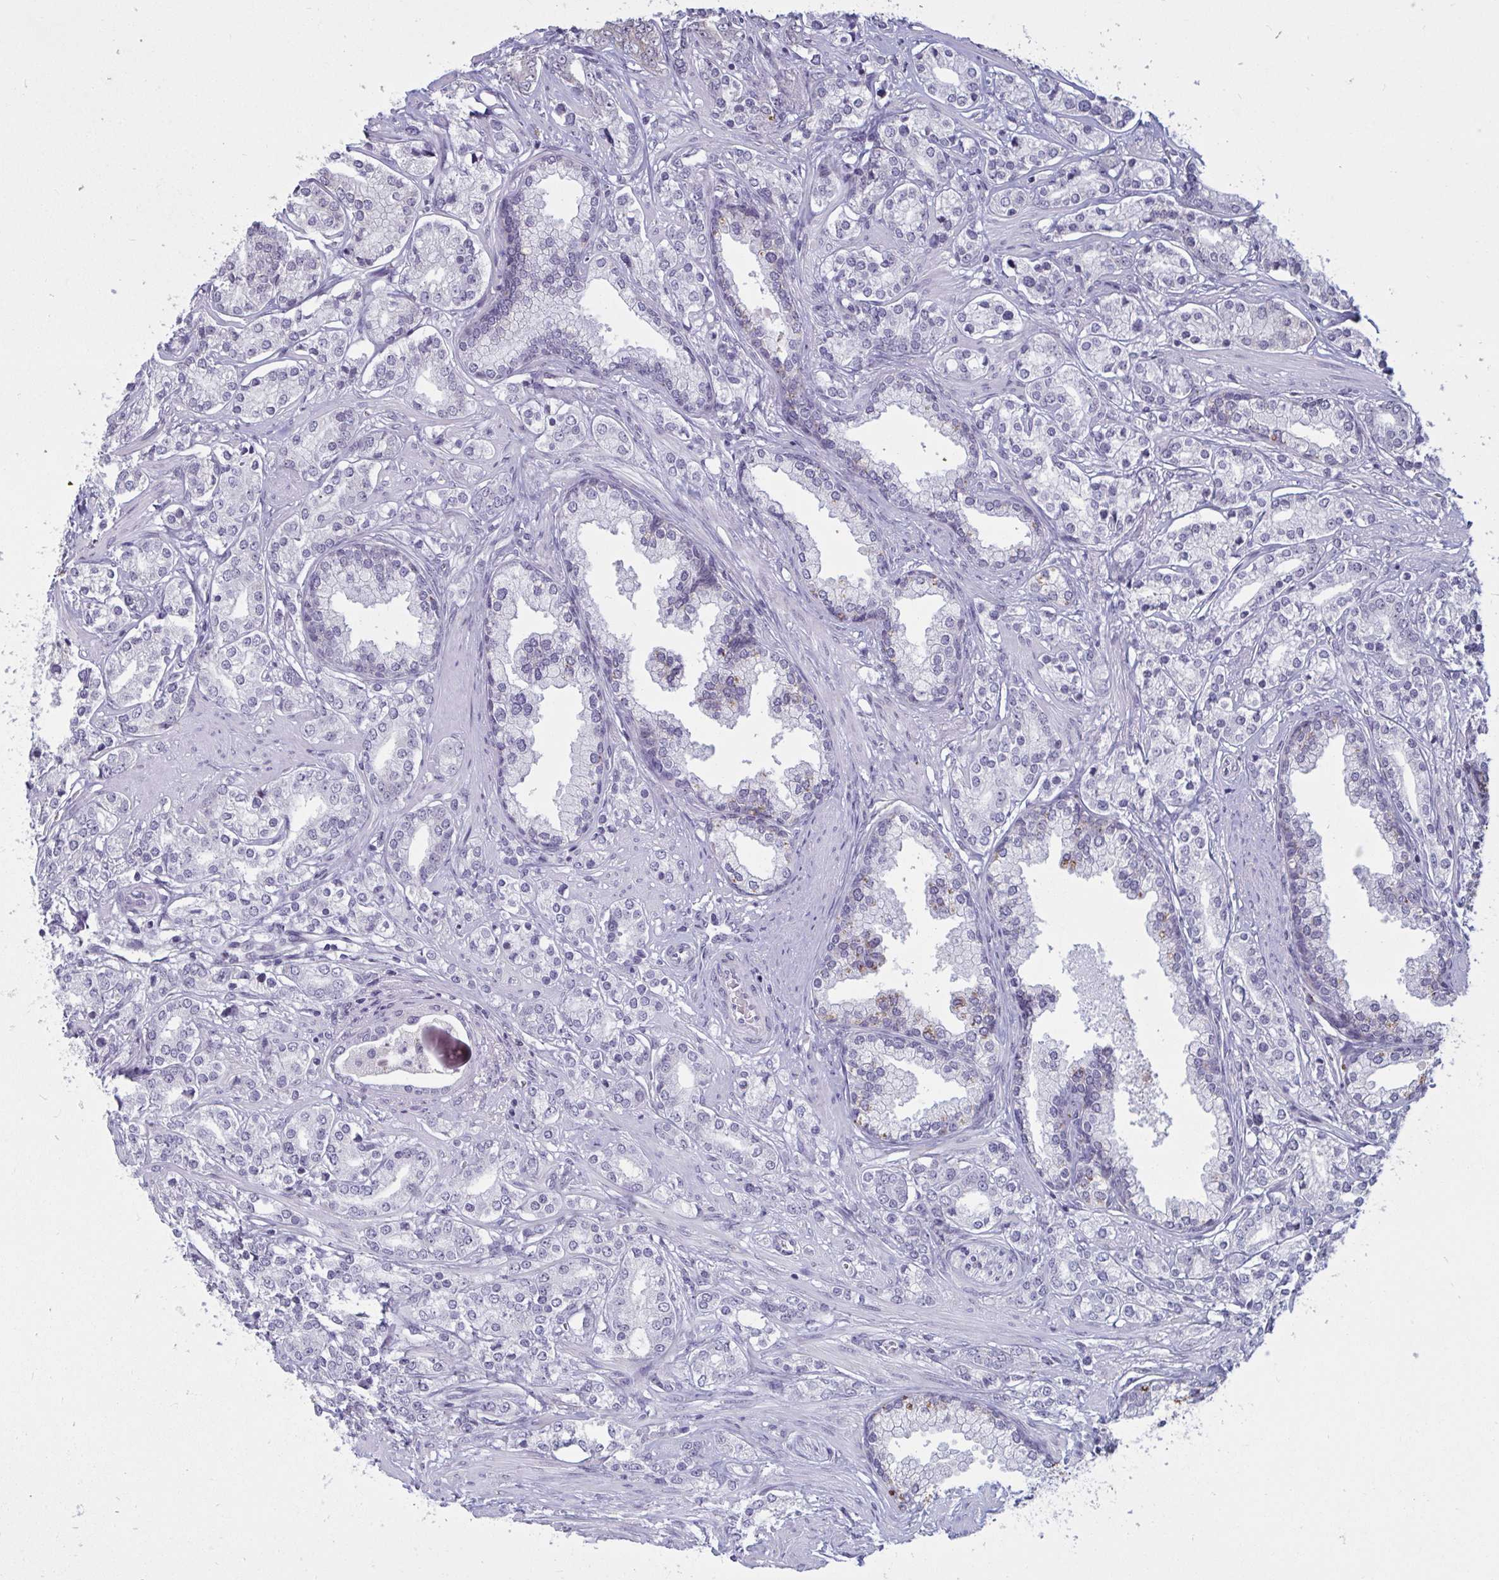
{"staining": {"intensity": "negative", "quantity": "none", "location": "none"}, "tissue": "prostate cancer", "cell_type": "Tumor cells", "image_type": "cancer", "snomed": [{"axis": "morphology", "description": "Adenocarcinoma, High grade"}, {"axis": "topography", "description": "Prostate"}], "caption": "Immunohistochemical staining of prostate adenocarcinoma (high-grade) shows no significant positivity in tumor cells.", "gene": "TBC1D4", "patient": {"sex": "male", "age": 58}}